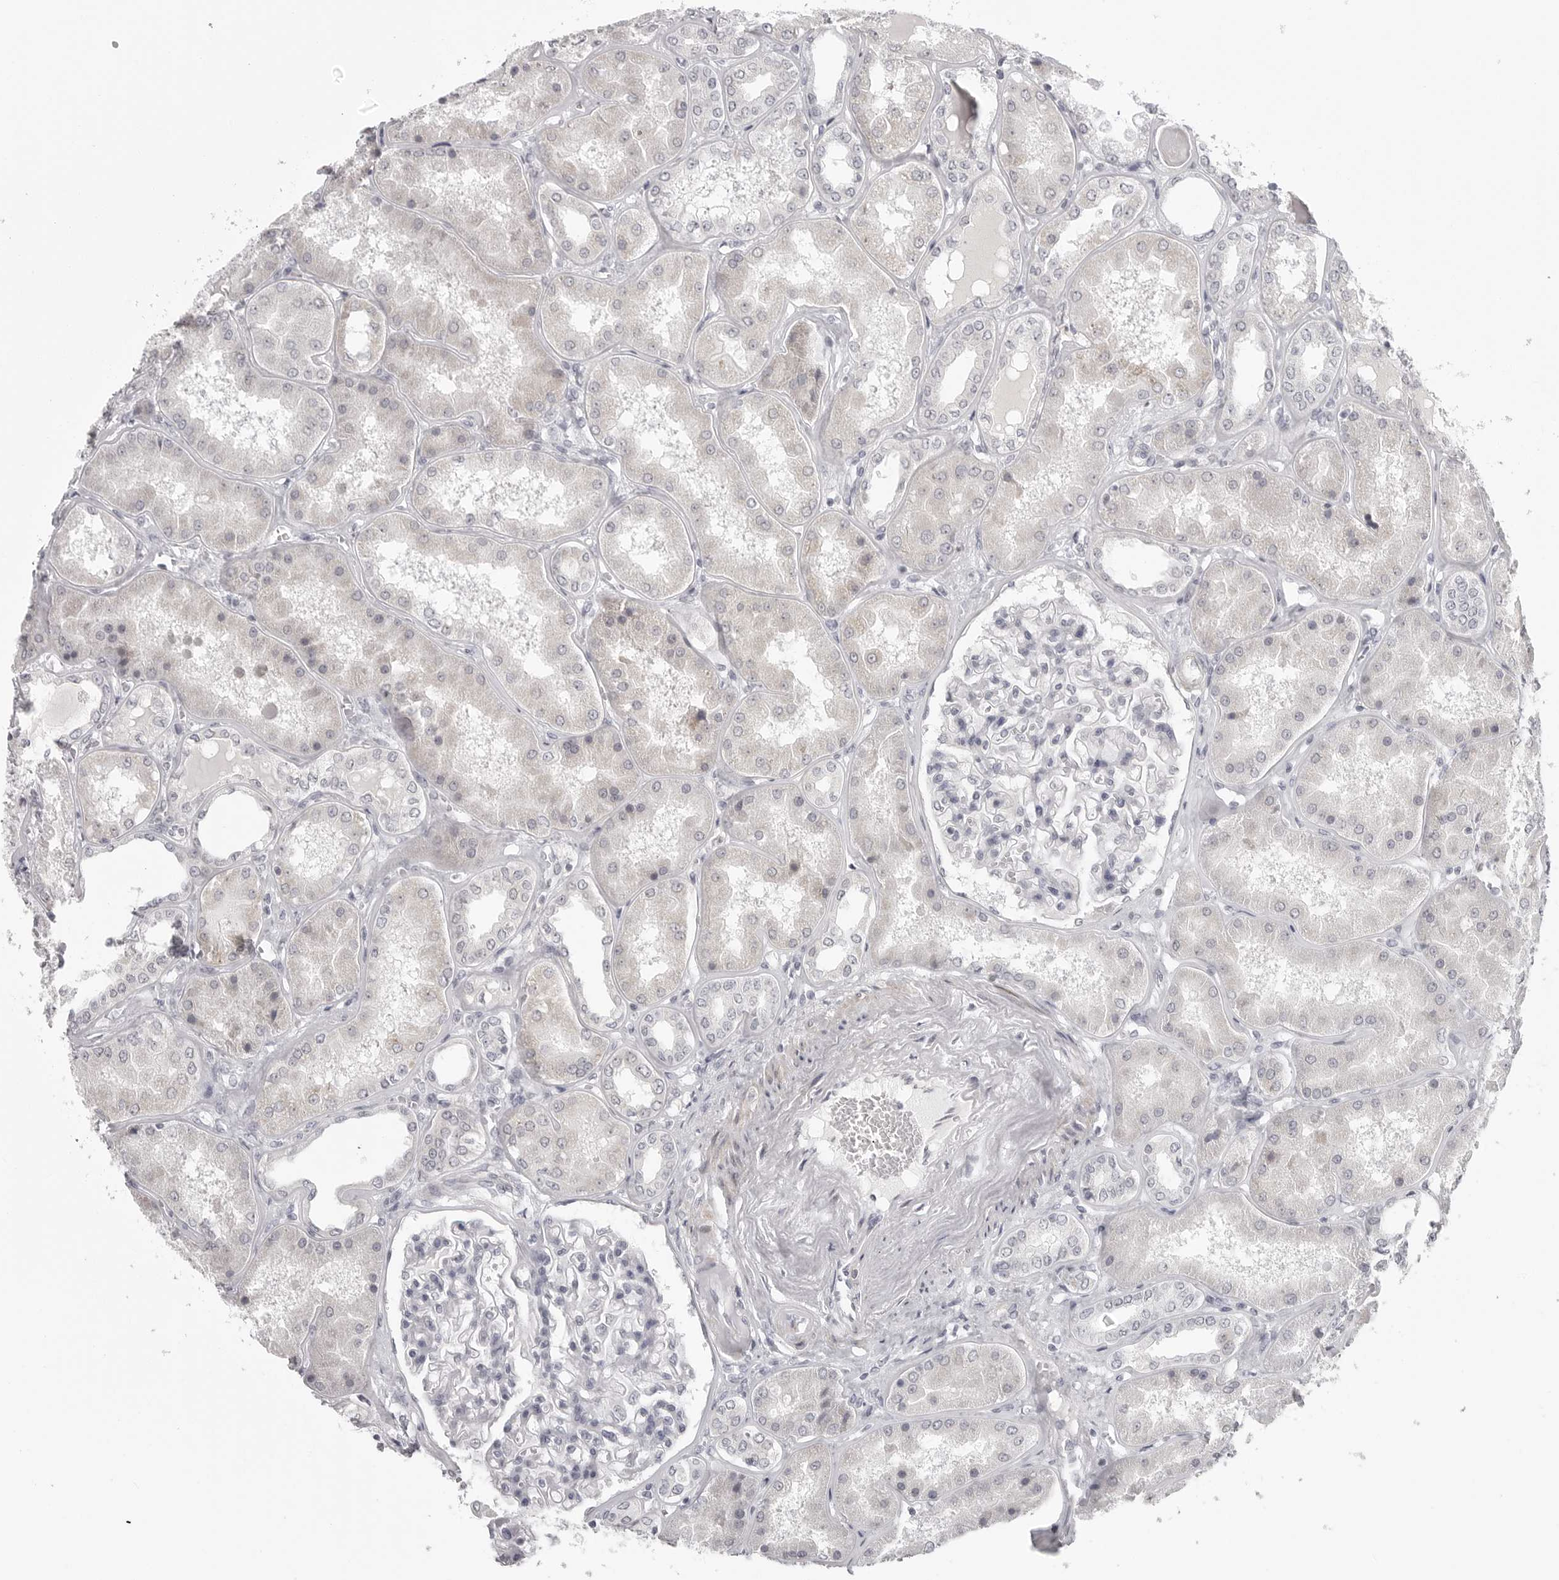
{"staining": {"intensity": "weak", "quantity": "<25%", "location": "nuclear"}, "tissue": "kidney", "cell_type": "Cells in glomeruli", "image_type": "normal", "snomed": [{"axis": "morphology", "description": "Normal tissue, NOS"}, {"axis": "topography", "description": "Kidney"}], "caption": "The IHC photomicrograph has no significant staining in cells in glomeruli of kidney.", "gene": "TUT4", "patient": {"sex": "female", "age": 56}}